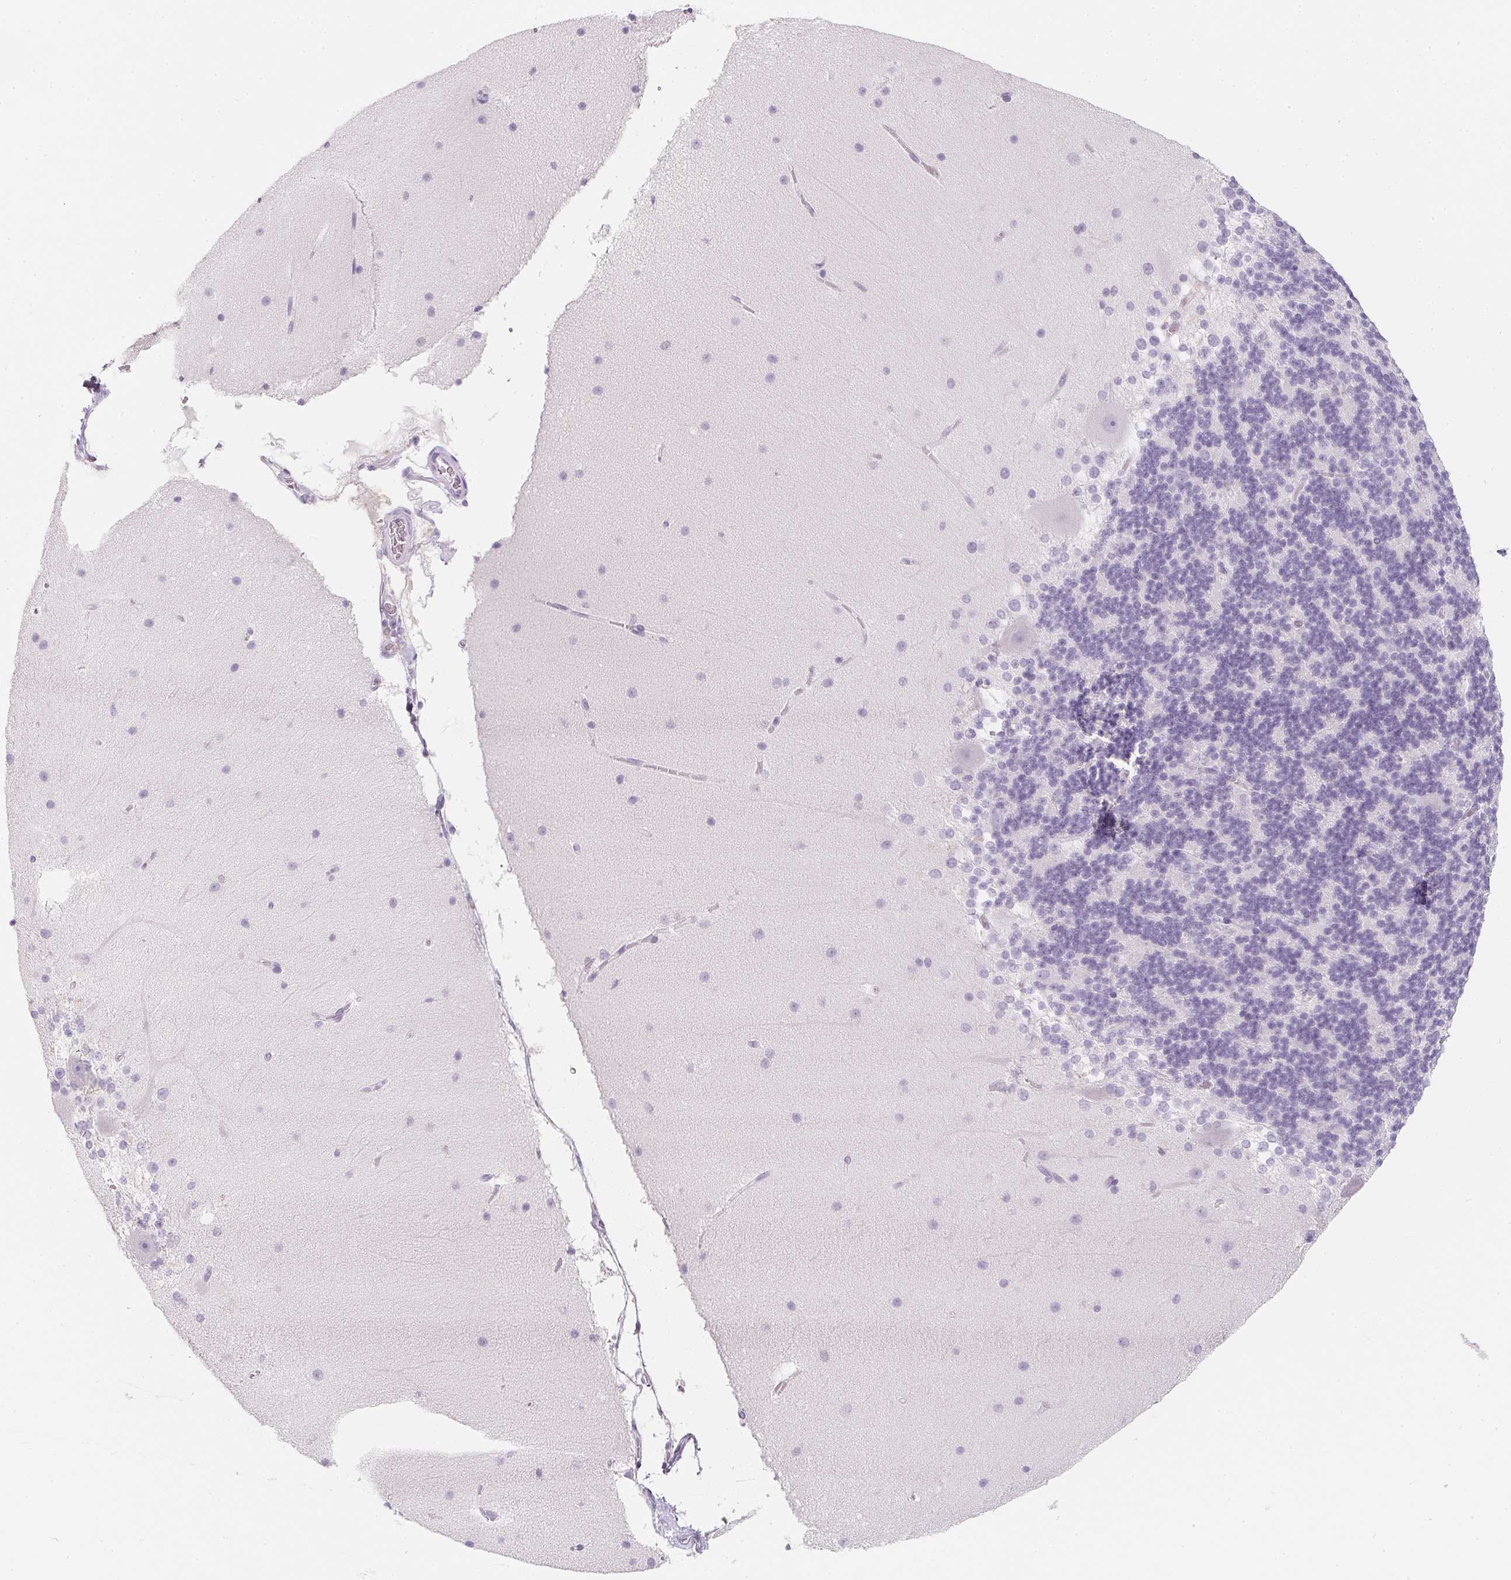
{"staining": {"intensity": "negative", "quantity": "none", "location": "none"}, "tissue": "cerebellum", "cell_type": "Cells in granular layer", "image_type": "normal", "snomed": [{"axis": "morphology", "description": "Normal tissue, NOS"}, {"axis": "topography", "description": "Cerebellum"}], "caption": "The immunohistochemistry photomicrograph has no significant positivity in cells in granular layer of cerebellum. (Stains: DAB IHC with hematoxylin counter stain, Microscopy: brightfield microscopy at high magnification).", "gene": "SOAT1", "patient": {"sex": "female", "age": 19}}